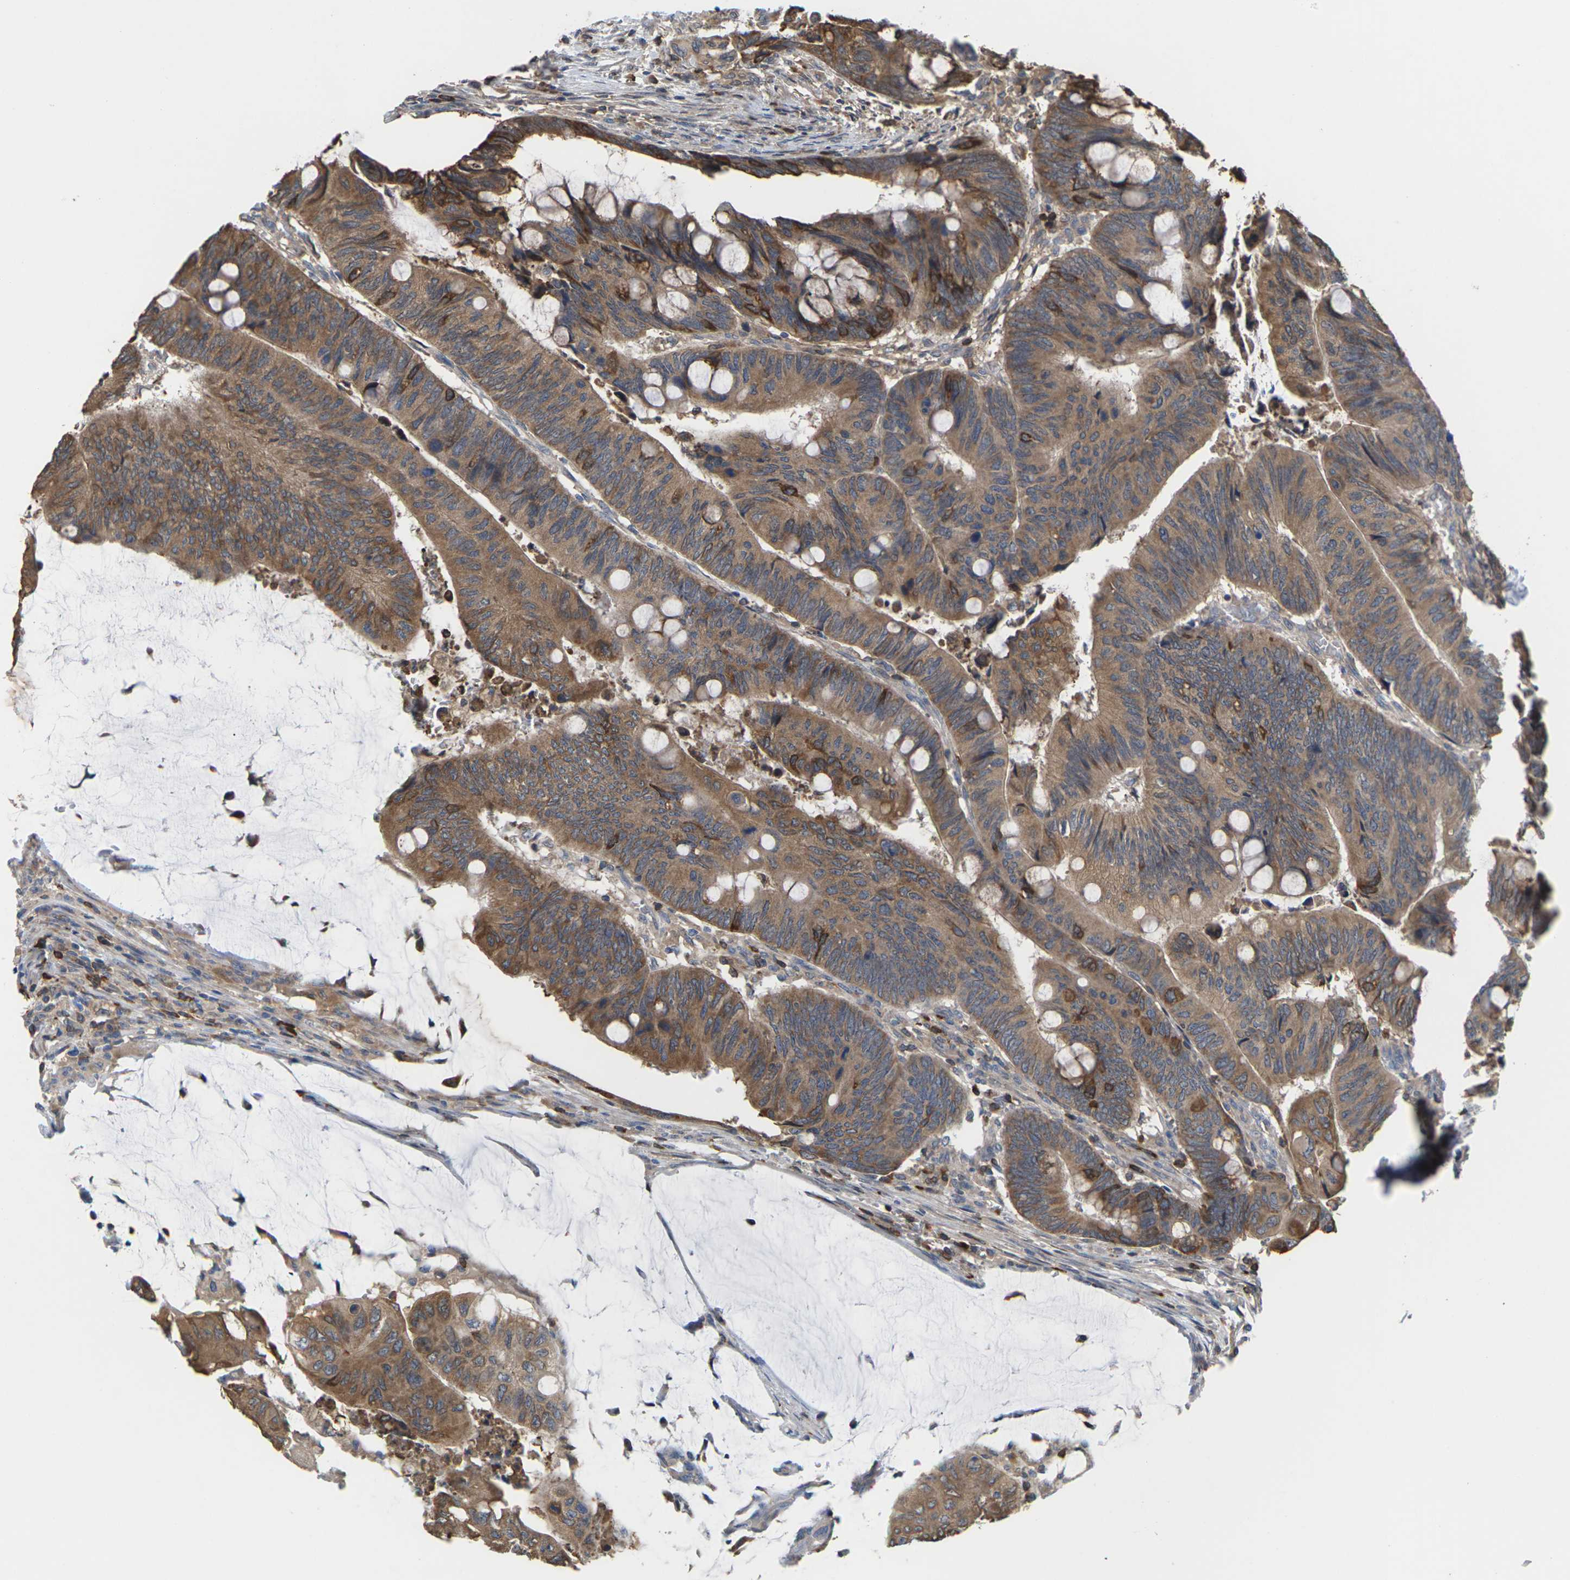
{"staining": {"intensity": "moderate", "quantity": ">75%", "location": "cytoplasmic/membranous"}, "tissue": "colorectal cancer", "cell_type": "Tumor cells", "image_type": "cancer", "snomed": [{"axis": "morphology", "description": "Normal tissue, NOS"}, {"axis": "morphology", "description": "Adenocarcinoma, NOS"}, {"axis": "topography", "description": "Rectum"}, {"axis": "topography", "description": "Peripheral nerve tissue"}], "caption": "The histopathology image demonstrates a brown stain indicating the presence of a protein in the cytoplasmic/membranous of tumor cells in adenocarcinoma (colorectal).", "gene": "TIAM1", "patient": {"sex": "male", "age": 92}}